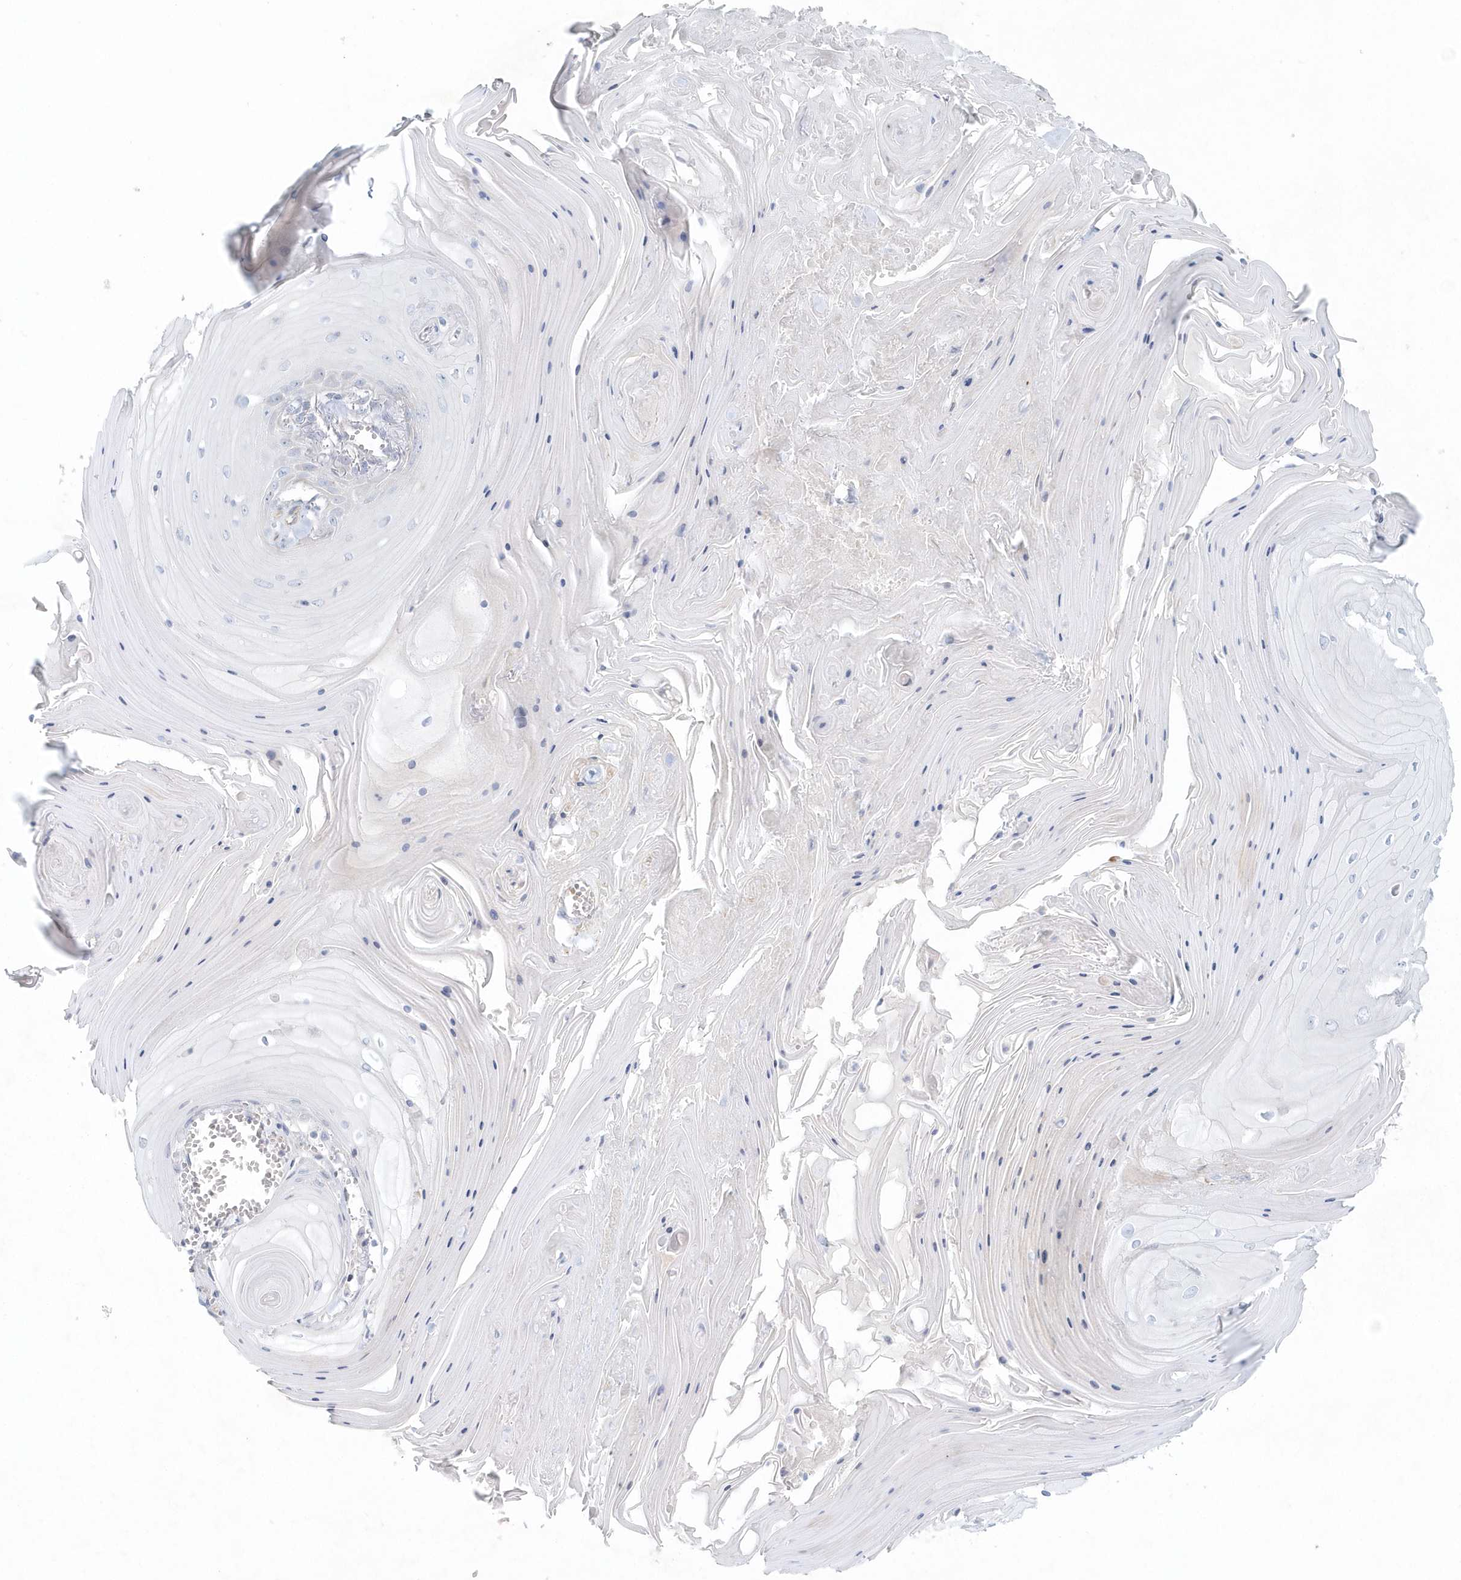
{"staining": {"intensity": "negative", "quantity": "none", "location": "none"}, "tissue": "skin cancer", "cell_type": "Tumor cells", "image_type": "cancer", "snomed": [{"axis": "morphology", "description": "Squamous cell carcinoma, NOS"}, {"axis": "topography", "description": "Skin"}], "caption": "An immunohistochemistry (IHC) image of squamous cell carcinoma (skin) is shown. There is no staining in tumor cells of squamous cell carcinoma (skin).", "gene": "DNAH1", "patient": {"sex": "male", "age": 74}}